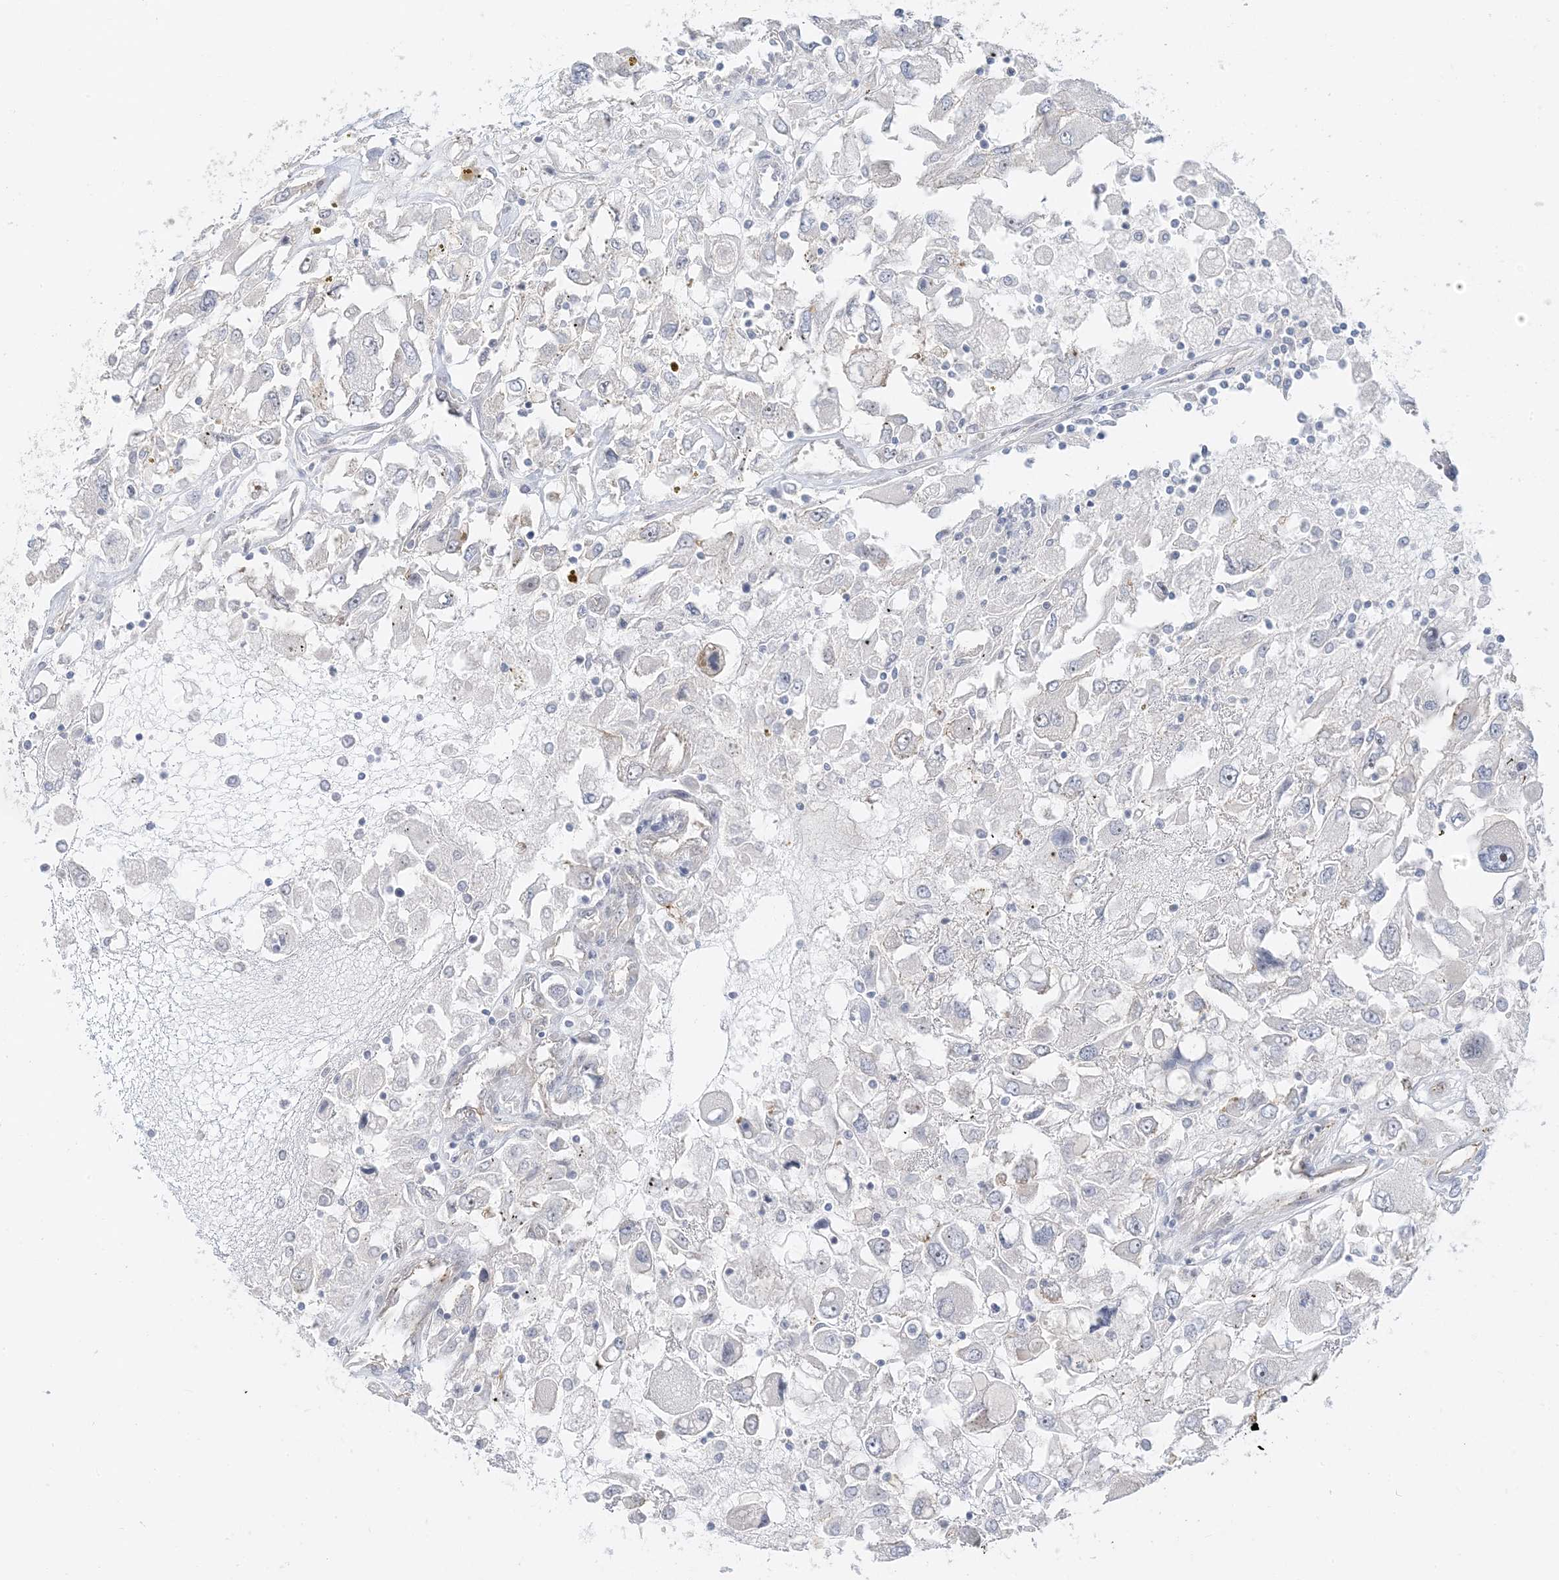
{"staining": {"intensity": "negative", "quantity": "none", "location": "none"}, "tissue": "renal cancer", "cell_type": "Tumor cells", "image_type": "cancer", "snomed": [{"axis": "morphology", "description": "Adenocarcinoma, NOS"}, {"axis": "topography", "description": "Kidney"}], "caption": "Renal cancer (adenocarcinoma) stained for a protein using immunohistochemistry reveals no expression tumor cells.", "gene": "IL36B", "patient": {"sex": "female", "age": 52}}